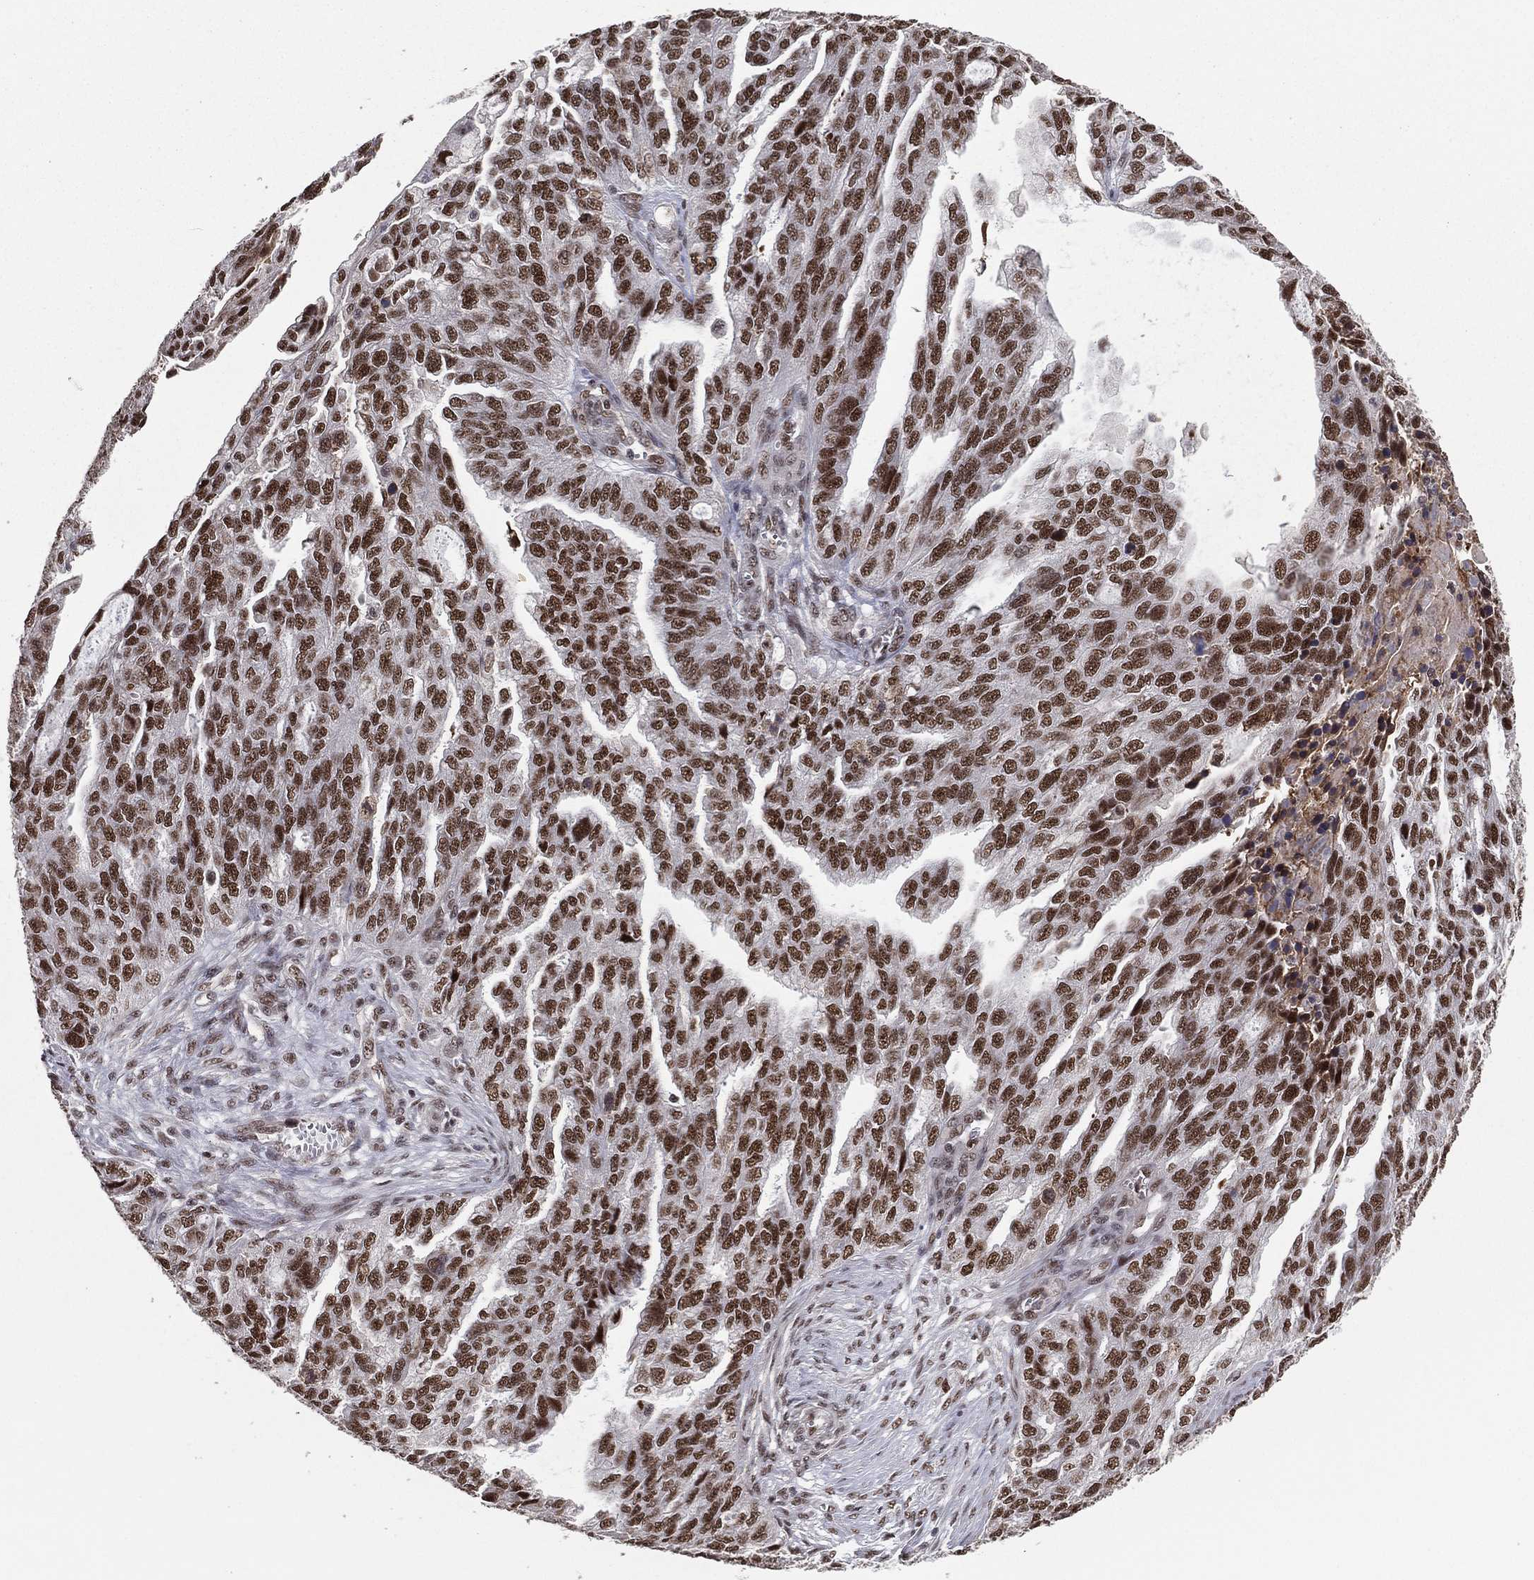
{"staining": {"intensity": "strong", "quantity": ">75%", "location": "nuclear"}, "tissue": "ovarian cancer", "cell_type": "Tumor cells", "image_type": "cancer", "snomed": [{"axis": "morphology", "description": "Cystadenocarcinoma, serous, NOS"}, {"axis": "topography", "description": "Ovary"}], "caption": "The photomicrograph reveals staining of ovarian cancer, revealing strong nuclear protein expression (brown color) within tumor cells.", "gene": "GPALPP1", "patient": {"sex": "female", "age": 51}}